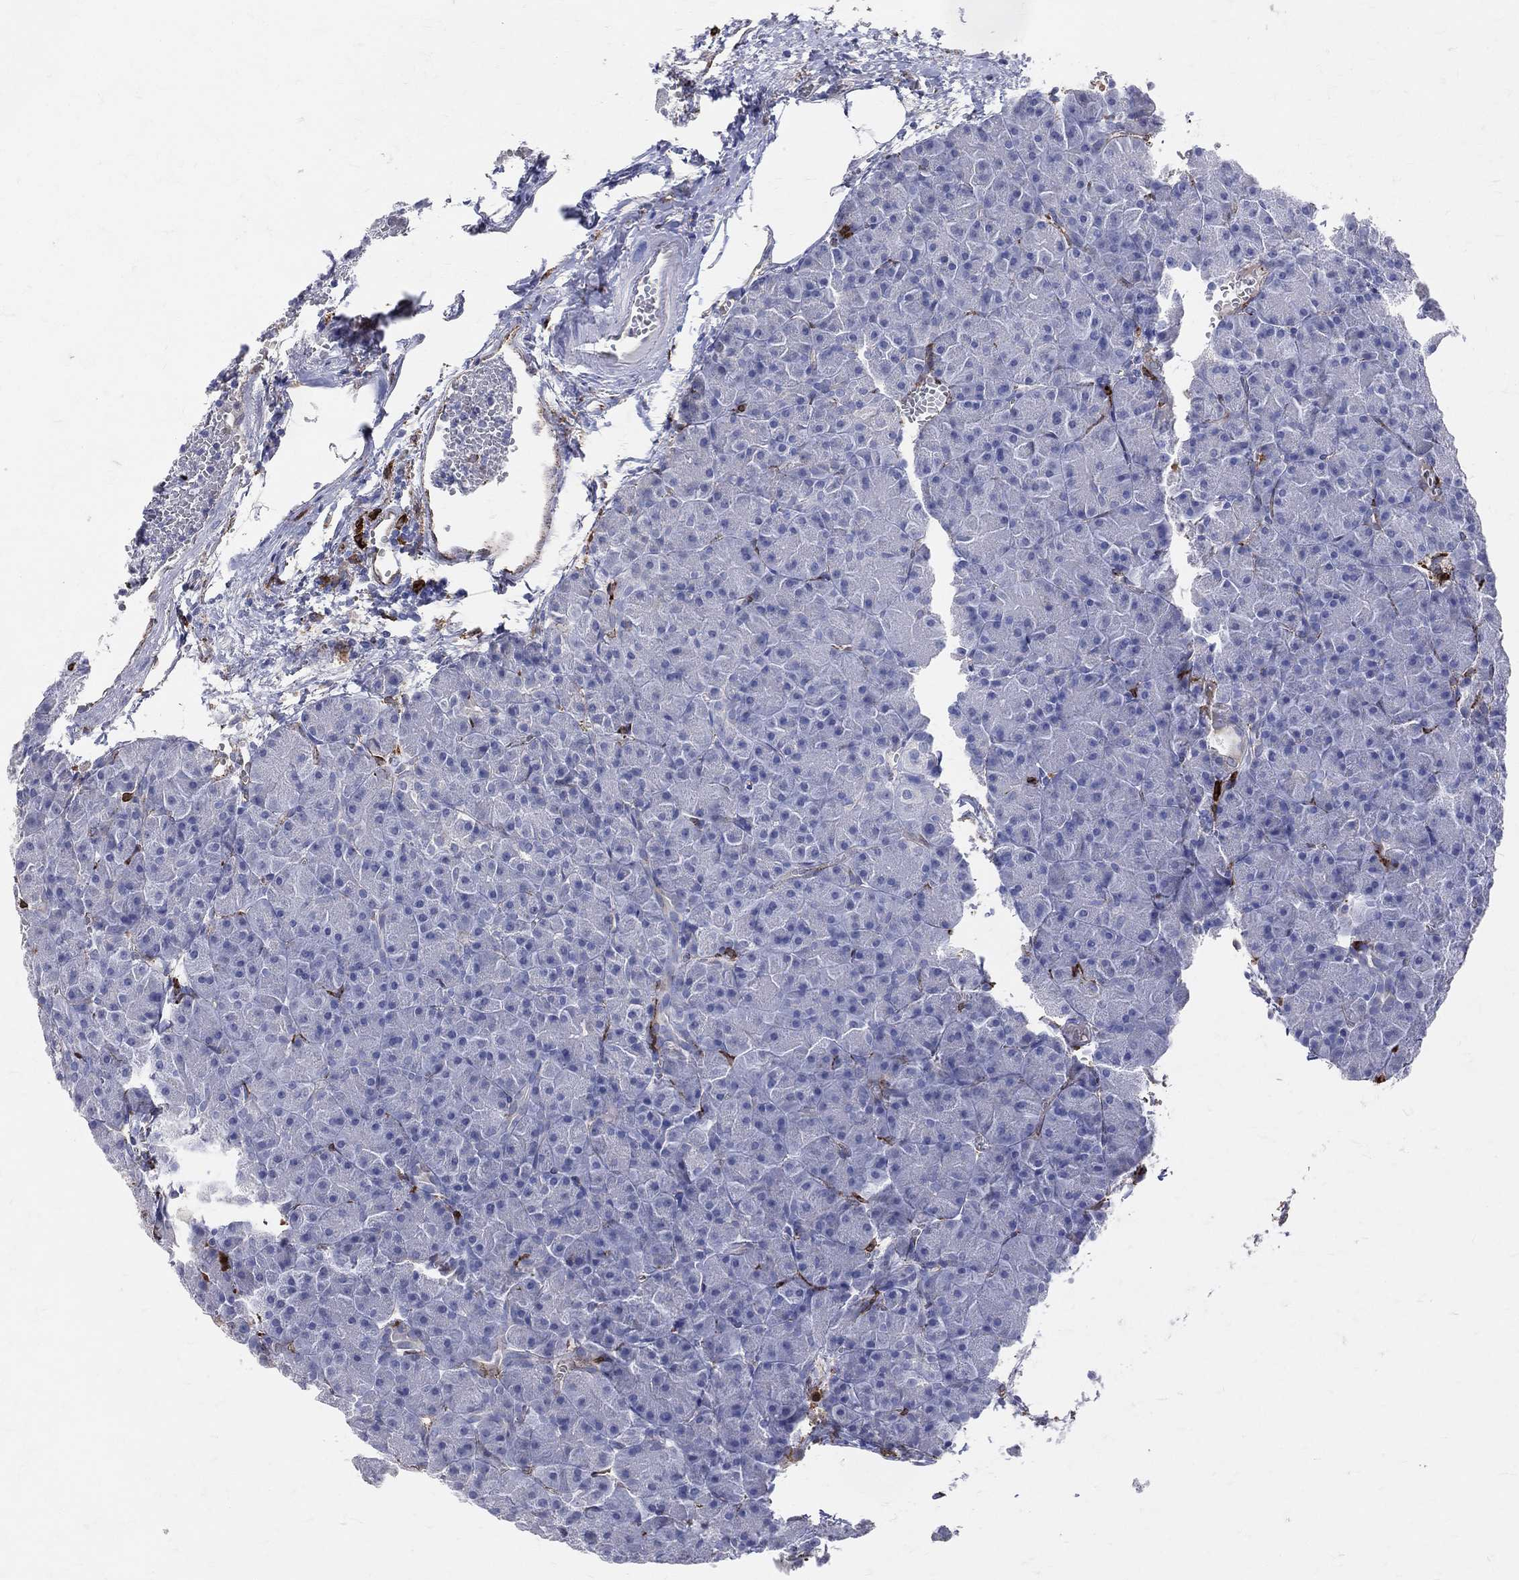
{"staining": {"intensity": "negative", "quantity": "none", "location": "none"}, "tissue": "pancreas", "cell_type": "Exocrine glandular cells", "image_type": "normal", "snomed": [{"axis": "morphology", "description": "Normal tissue, NOS"}, {"axis": "topography", "description": "Pancreas"}], "caption": "Immunohistochemistry of normal human pancreas demonstrates no expression in exocrine glandular cells.", "gene": "CD74", "patient": {"sex": "male", "age": 61}}